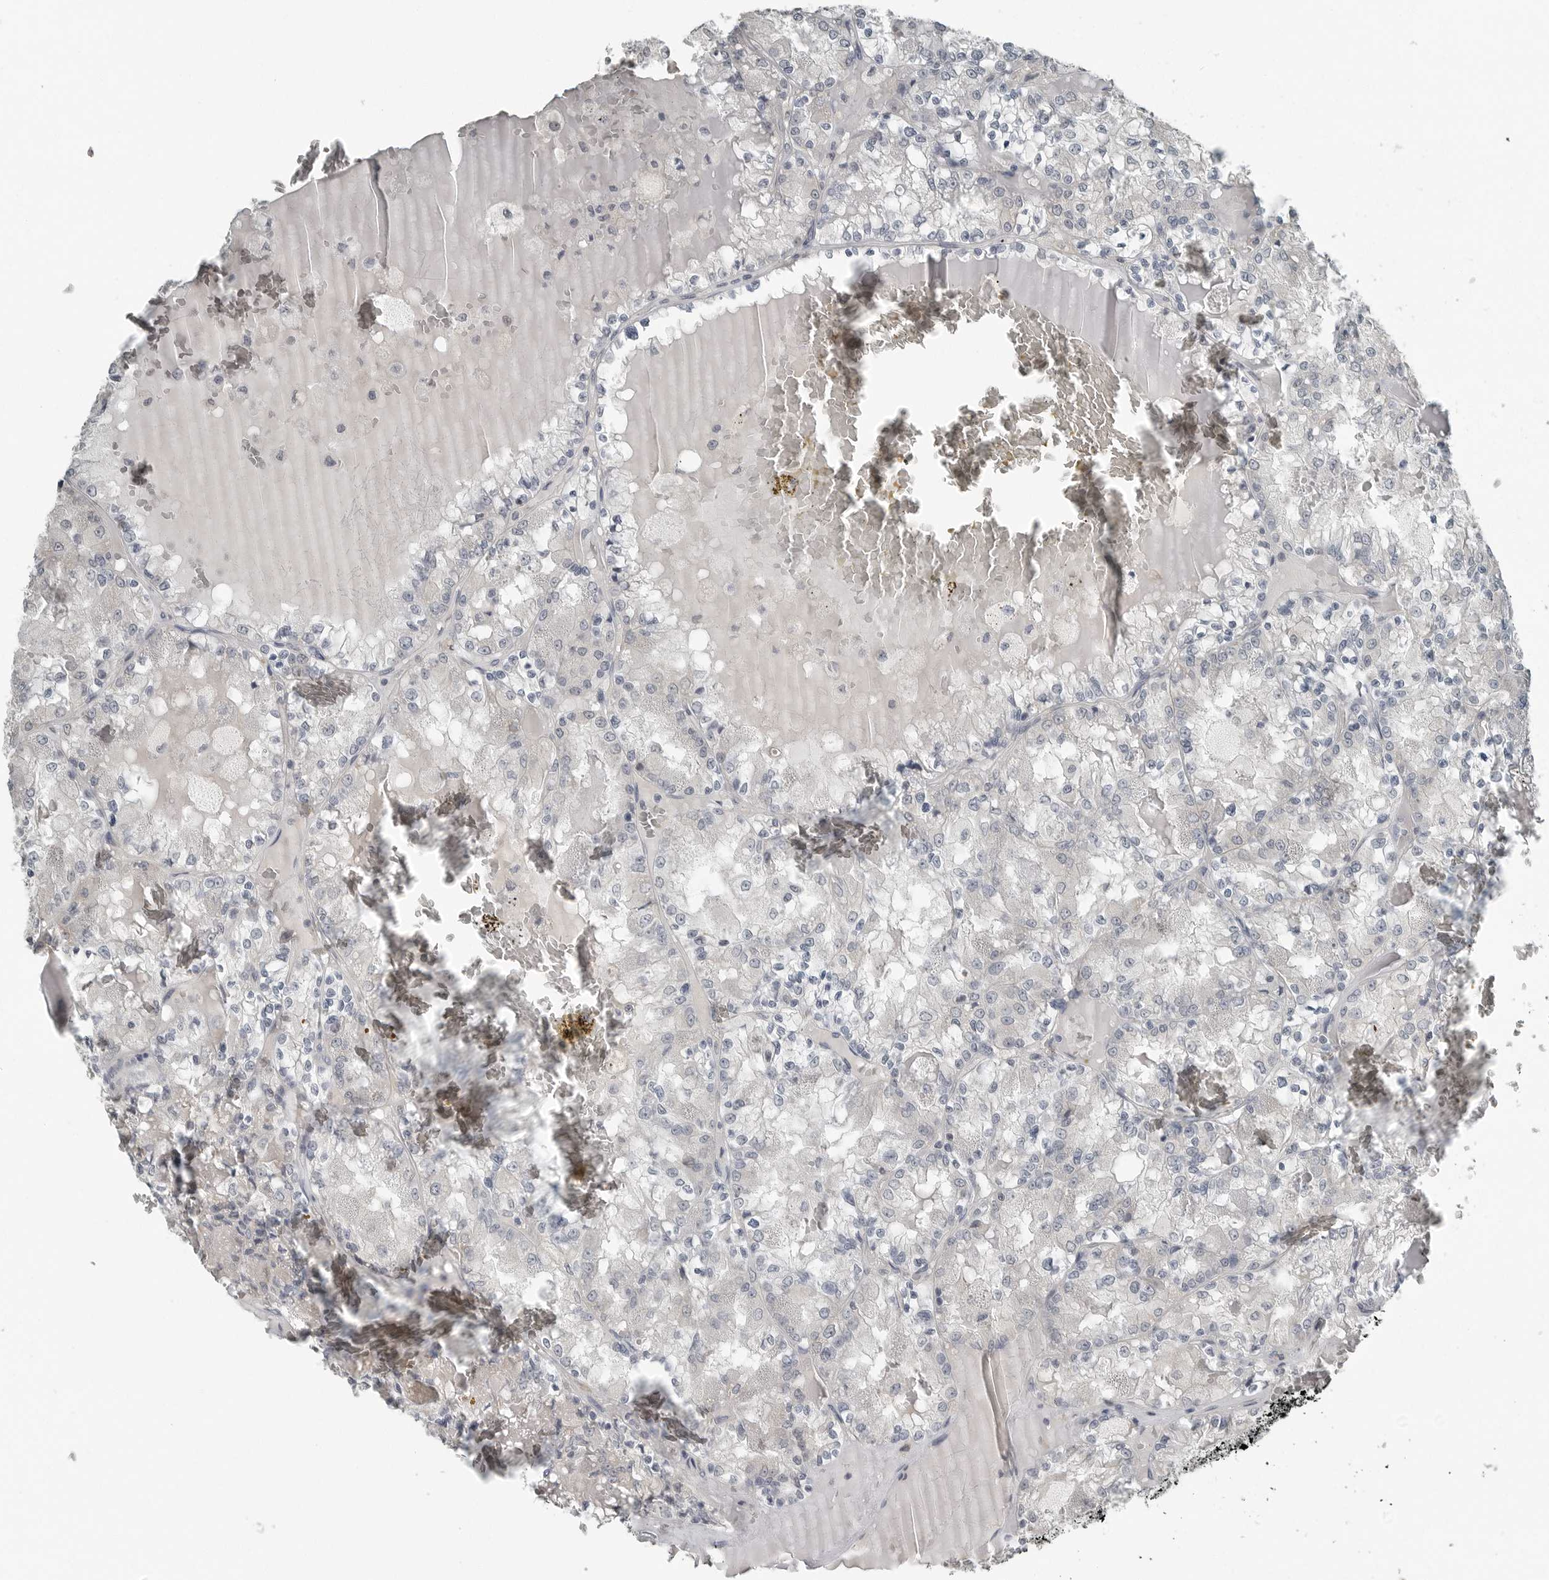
{"staining": {"intensity": "negative", "quantity": "none", "location": "none"}, "tissue": "renal cancer", "cell_type": "Tumor cells", "image_type": "cancer", "snomed": [{"axis": "morphology", "description": "Adenocarcinoma, NOS"}, {"axis": "topography", "description": "Kidney"}], "caption": "Tumor cells are negative for protein expression in human renal cancer.", "gene": "KYAT1", "patient": {"sex": "female", "age": 56}}